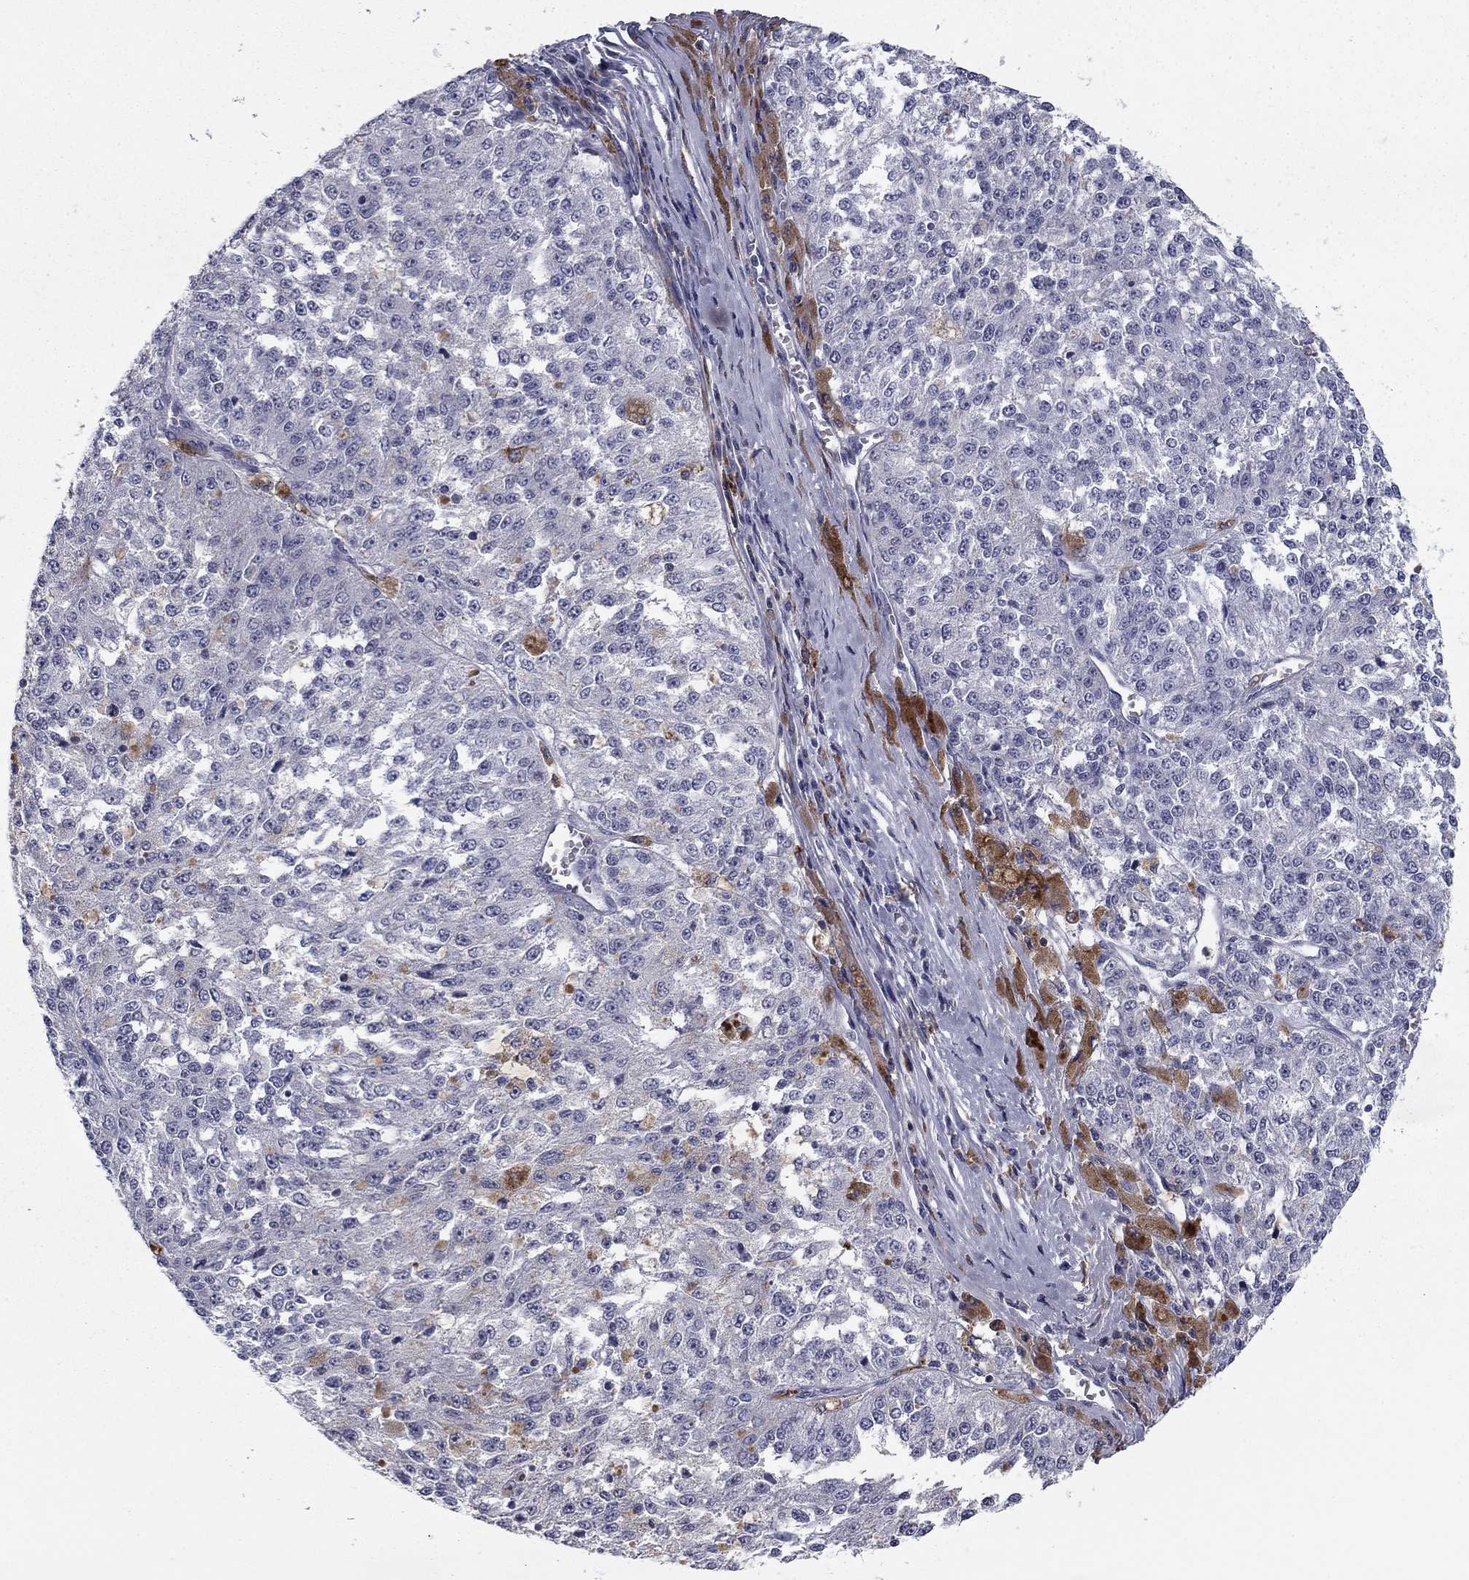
{"staining": {"intensity": "negative", "quantity": "none", "location": "none"}, "tissue": "melanoma", "cell_type": "Tumor cells", "image_type": "cancer", "snomed": [{"axis": "morphology", "description": "Malignant melanoma, Metastatic site"}, {"axis": "topography", "description": "Lymph node"}], "caption": "The image demonstrates no staining of tumor cells in melanoma. (Stains: DAB immunohistochemistry (IHC) with hematoxylin counter stain, Microscopy: brightfield microscopy at high magnification).", "gene": "PLCB2", "patient": {"sex": "female", "age": 64}}